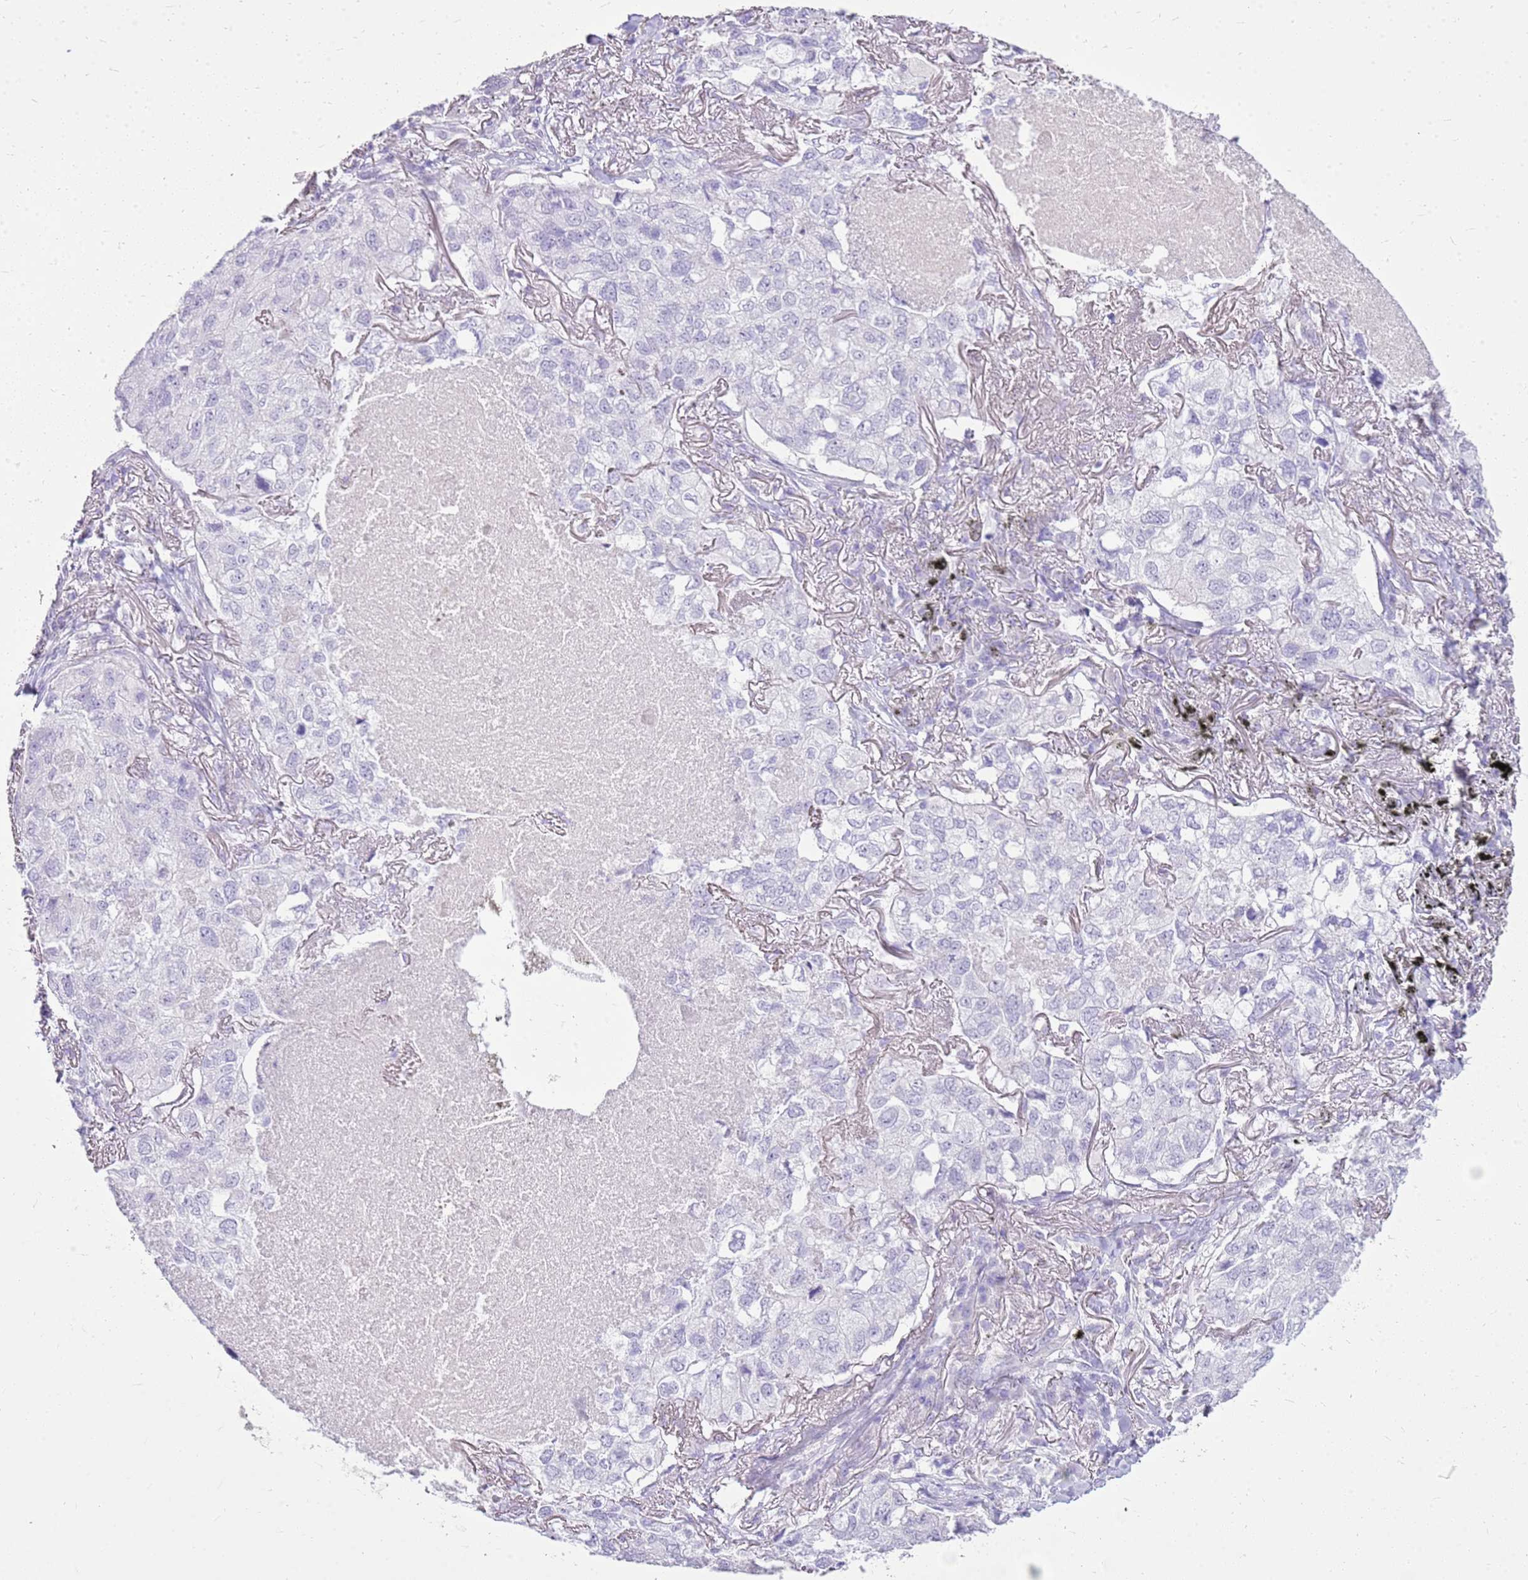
{"staining": {"intensity": "negative", "quantity": "none", "location": "none"}, "tissue": "lung cancer", "cell_type": "Tumor cells", "image_type": "cancer", "snomed": [{"axis": "morphology", "description": "Adenocarcinoma, NOS"}, {"axis": "topography", "description": "Lung"}], "caption": "This is an immunohistochemistry micrograph of human adenocarcinoma (lung). There is no staining in tumor cells.", "gene": "SULT1E1", "patient": {"sex": "male", "age": 65}}